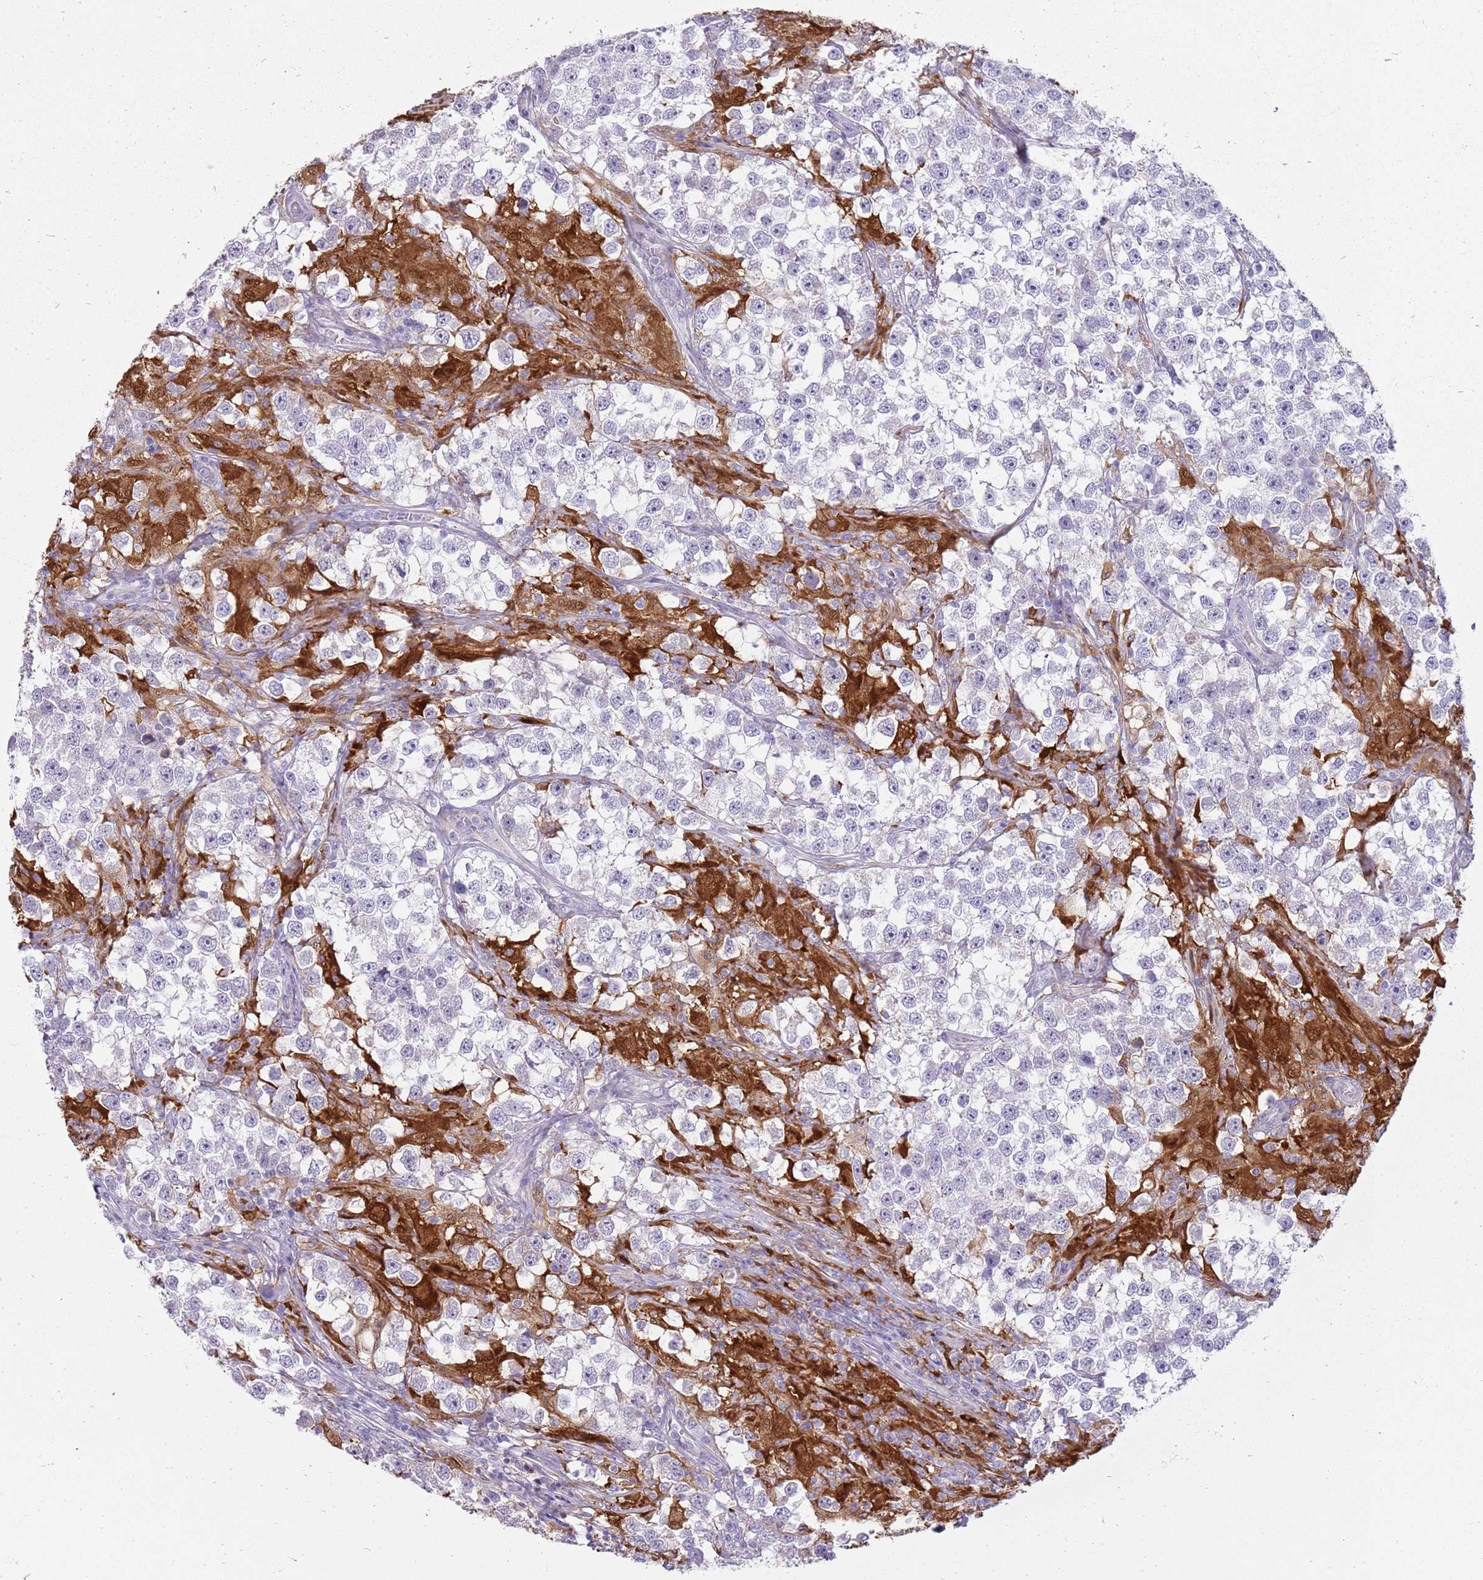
{"staining": {"intensity": "negative", "quantity": "none", "location": "none"}, "tissue": "testis cancer", "cell_type": "Tumor cells", "image_type": "cancer", "snomed": [{"axis": "morphology", "description": "Seminoma, NOS"}, {"axis": "topography", "description": "Testis"}], "caption": "Testis seminoma was stained to show a protein in brown. There is no significant expression in tumor cells. (DAB immunohistochemistry, high magnification).", "gene": "DIPK1C", "patient": {"sex": "male", "age": 46}}